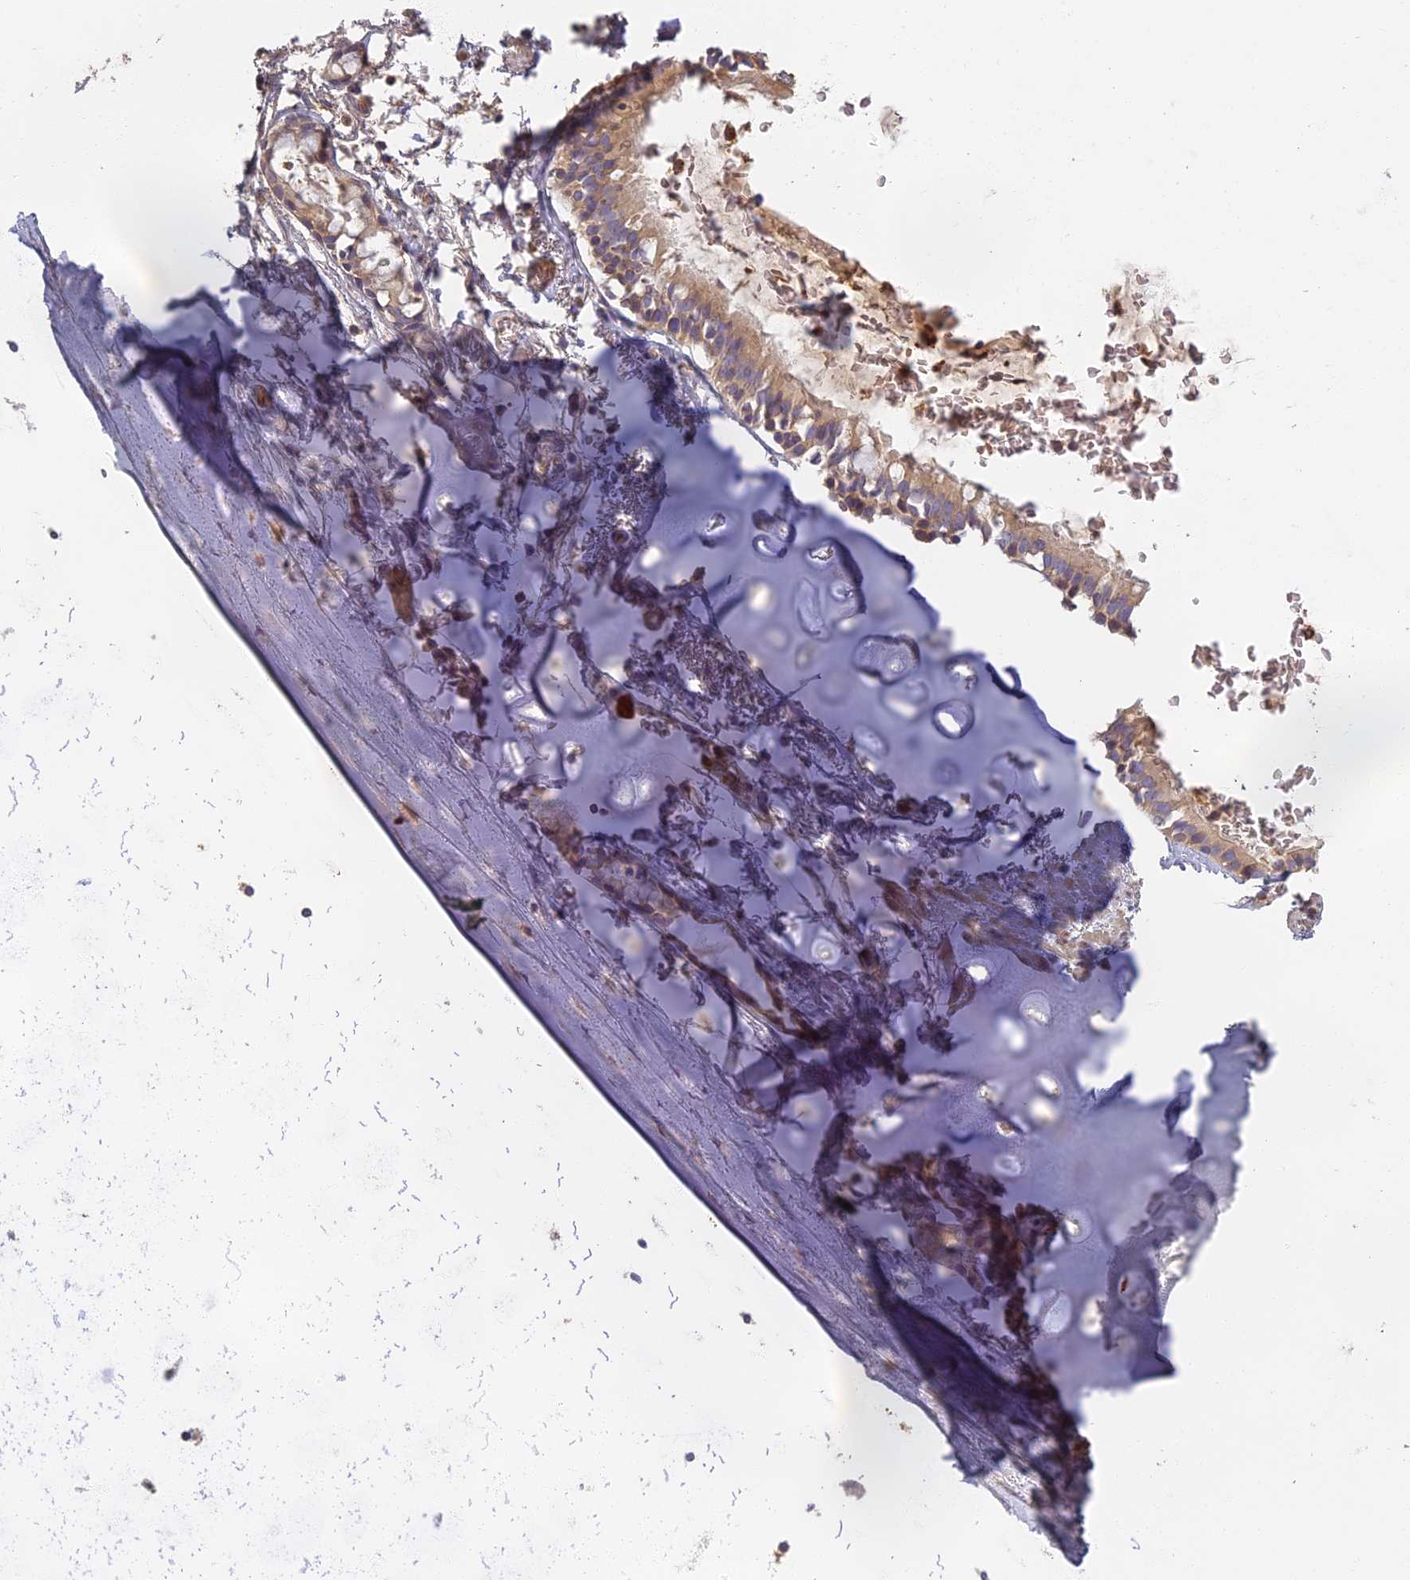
{"staining": {"intensity": "weak", "quantity": ">75%", "location": "cytoplasmic/membranous"}, "tissue": "adipose tissue", "cell_type": "Adipocytes", "image_type": "normal", "snomed": [{"axis": "morphology", "description": "Normal tissue, NOS"}, {"axis": "topography", "description": "Lymph node"}, {"axis": "topography", "description": "Bronchus"}], "caption": "Adipose tissue stained for a protein (brown) shows weak cytoplasmic/membranous positive expression in about >75% of adipocytes.", "gene": "AP4E1", "patient": {"sex": "male", "age": 63}}